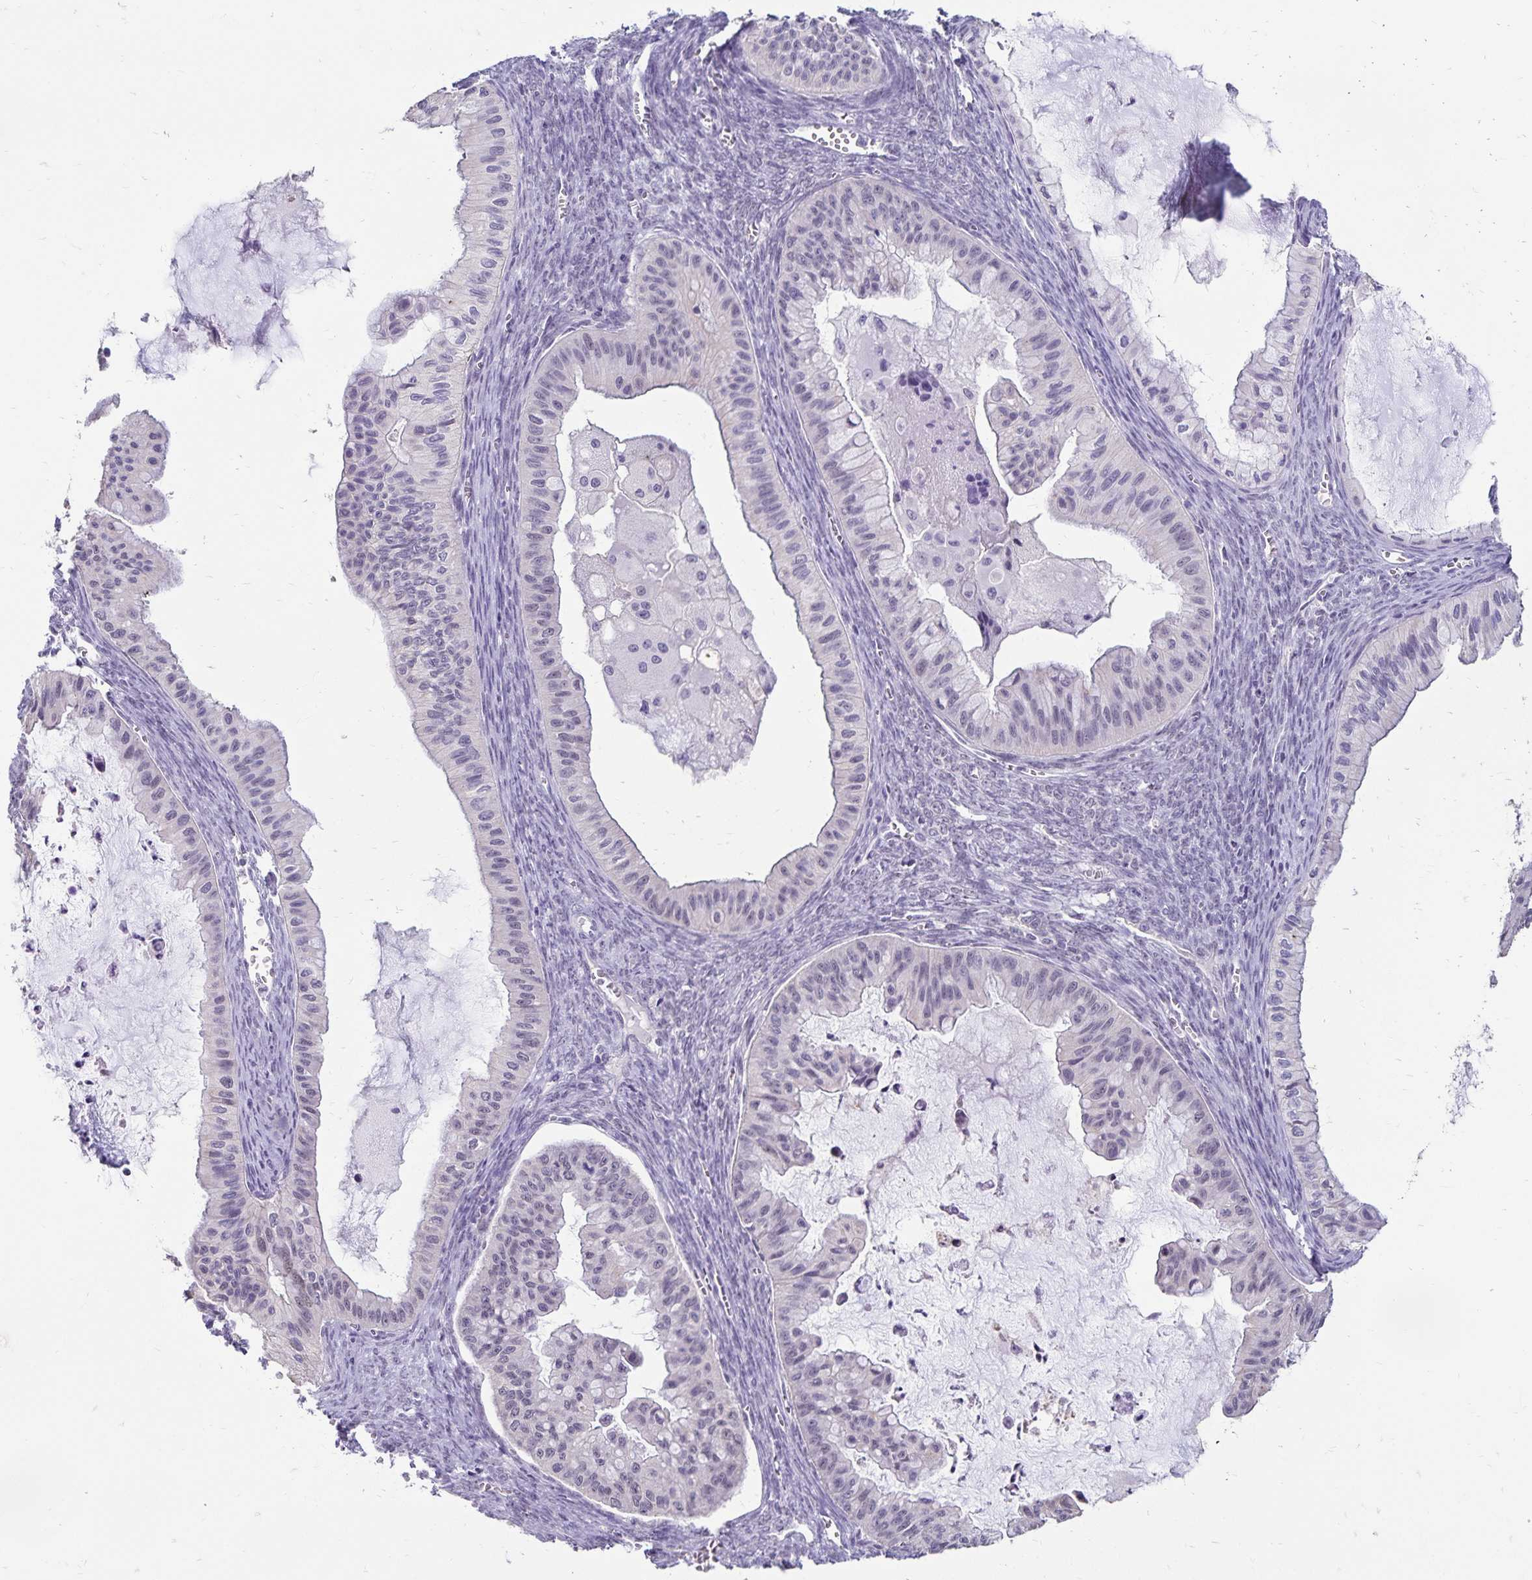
{"staining": {"intensity": "negative", "quantity": "none", "location": "none"}, "tissue": "ovarian cancer", "cell_type": "Tumor cells", "image_type": "cancer", "snomed": [{"axis": "morphology", "description": "Cystadenocarcinoma, mucinous, NOS"}, {"axis": "topography", "description": "Ovary"}], "caption": "DAB (3,3'-diaminobenzidine) immunohistochemical staining of human mucinous cystadenocarcinoma (ovarian) reveals no significant staining in tumor cells.", "gene": "POLB", "patient": {"sex": "female", "age": 72}}